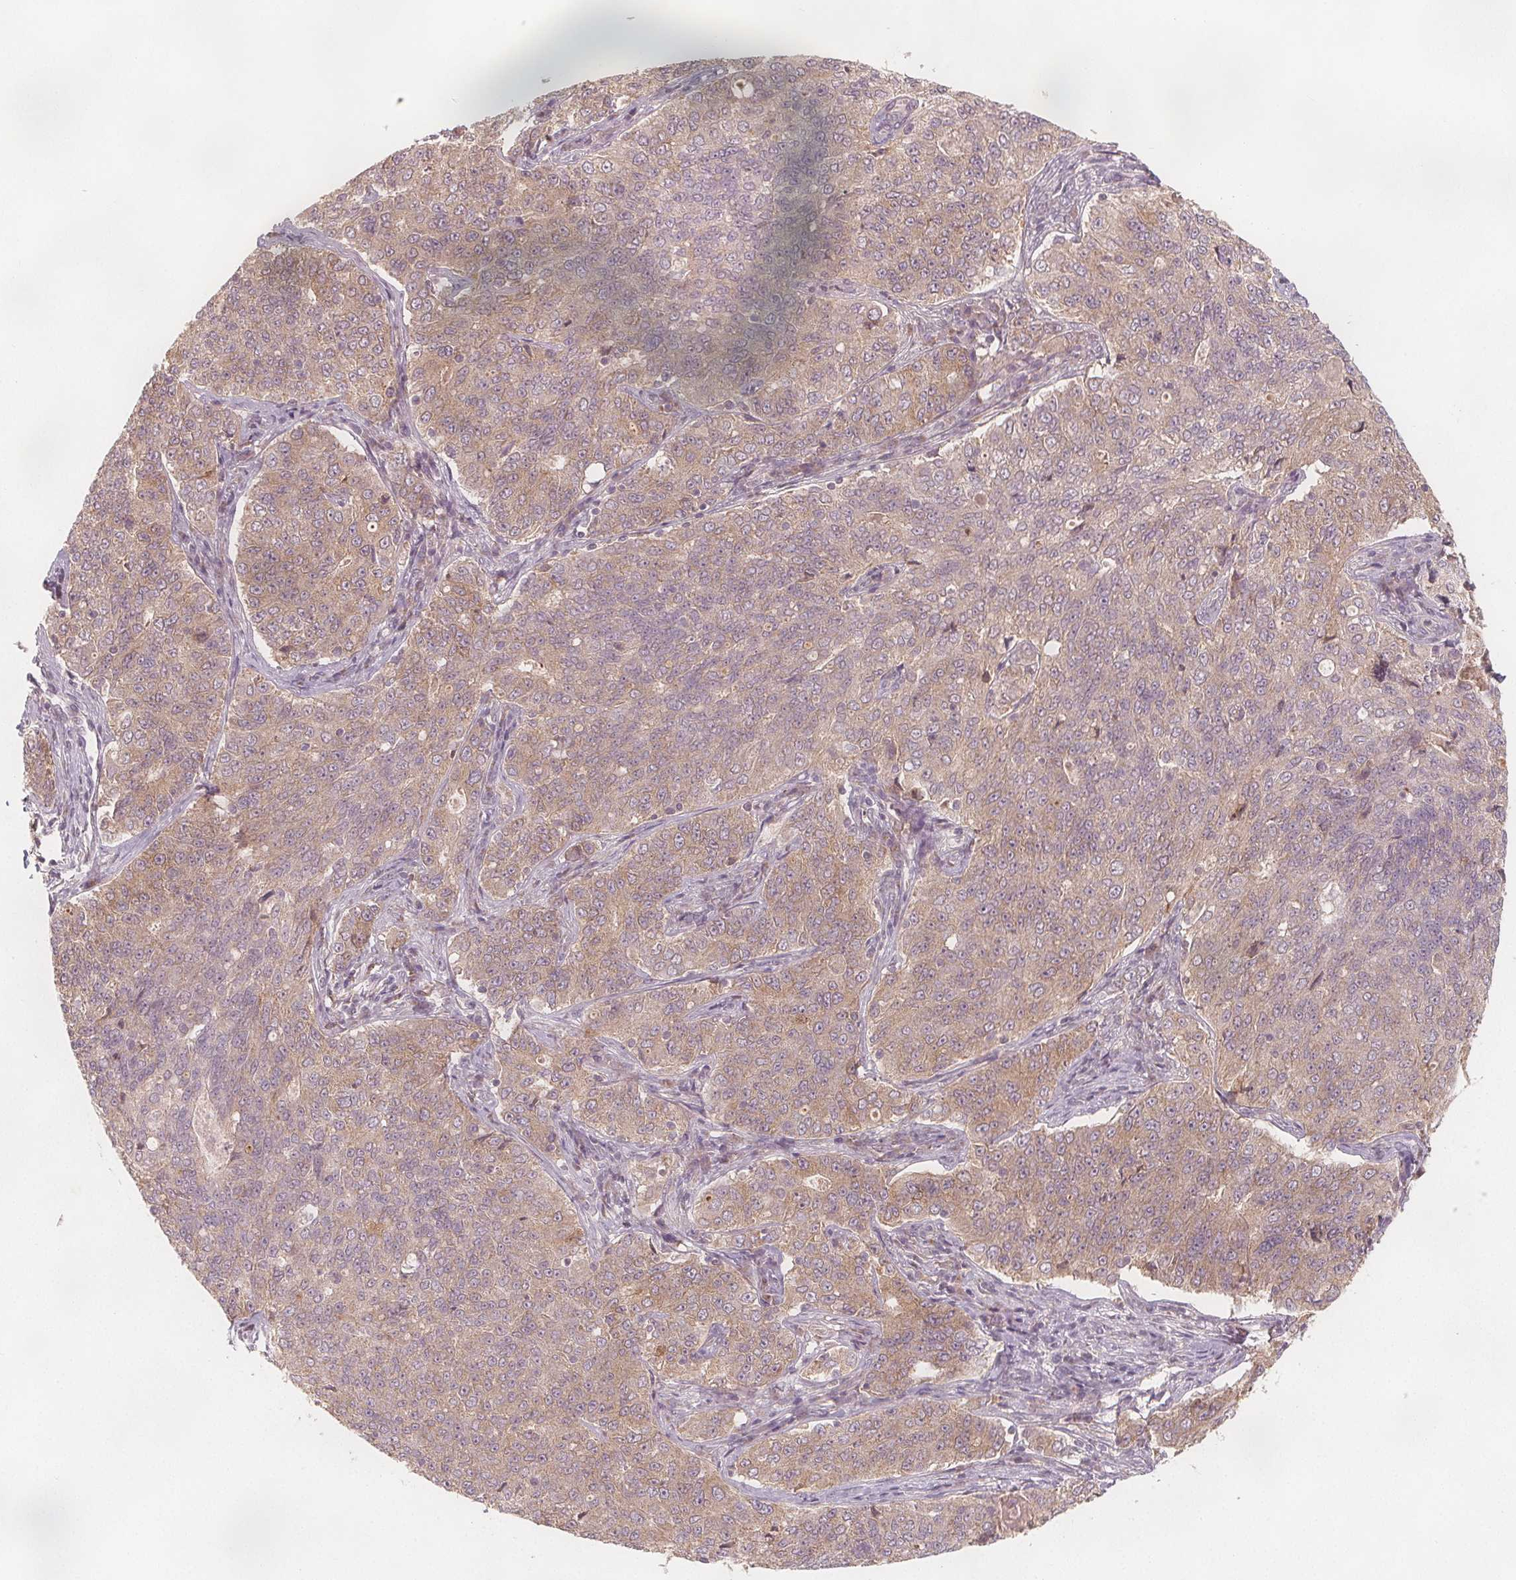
{"staining": {"intensity": "weak", "quantity": "<25%", "location": "cytoplasmic/membranous"}, "tissue": "endometrial cancer", "cell_type": "Tumor cells", "image_type": "cancer", "snomed": [{"axis": "morphology", "description": "Adenocarcinoma, NOS"}, {"axis": "topography", "description": "Endometrium"}], "caption": "A high-resolution photomicrograph shows immunohistochemistry staining of endometrial adenocarcinoma, which reveals no significant staining in tumor cells.", "gene": "NCSTN", "patient": {"sex": "female", "age": 43}}